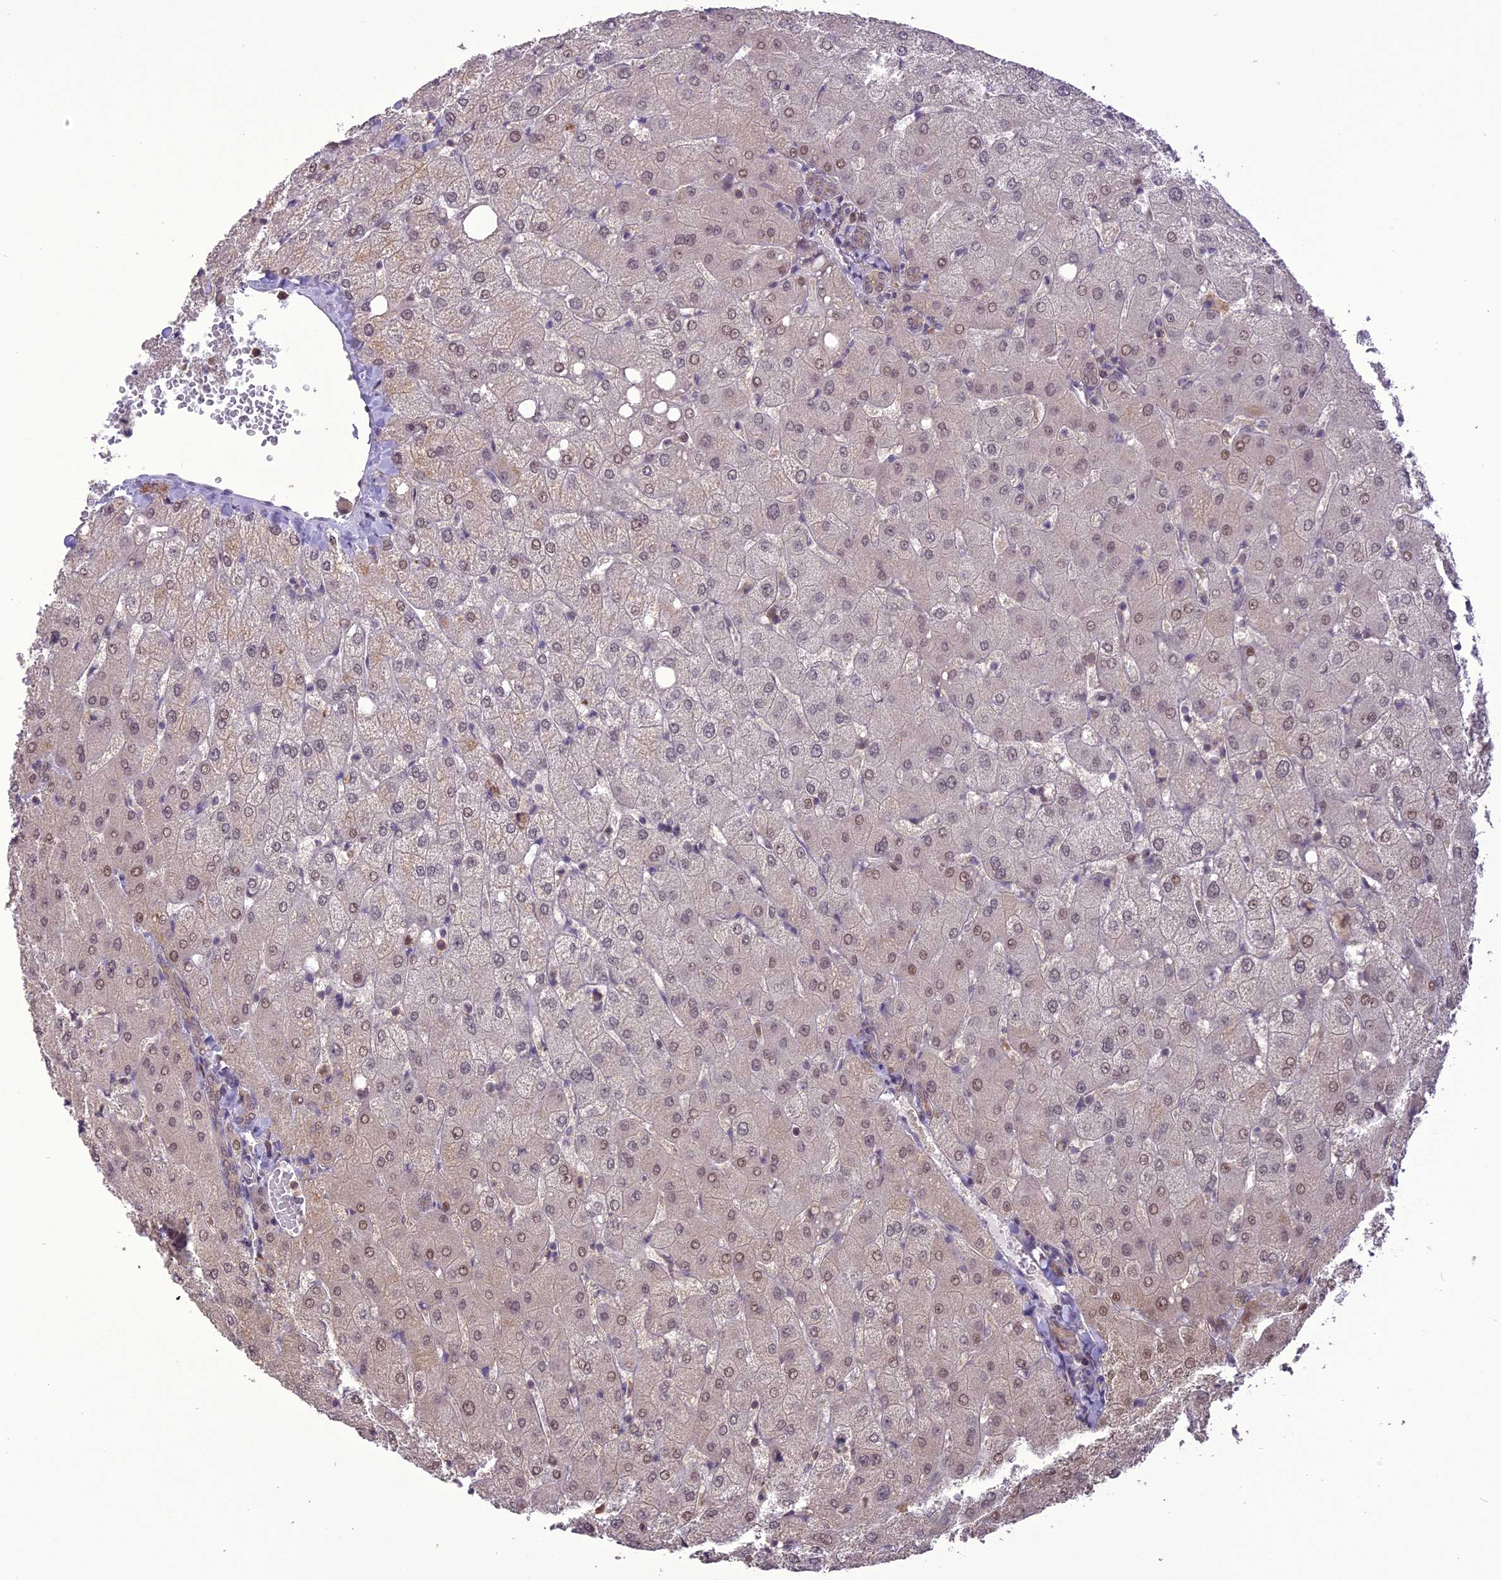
{"staining": {"intensity": "weak", "quantity": "25%-75%", "location": "nuclear"}, "tissue": "liver", "cell_type": "Cholangiocytes", "image_type": "normal", "snomed": [{"axis": "morphology", "description": "Normal tissue, NOS"}, {"axis": "topography", "description": "Liver"}], "caption": "Immunohistochemical staining of normal human liver displays 25%-75% levels of weak nuclear protein staining in about 25%-75% of cholangiocytes. The staining was performed using DAB to visualize the protein expression in brown, while the nuclei were stained in blue with hematoxylin (Magnification: 20x).", "gene": "TIGD7", "patient": {"sex": "female", "age": 54}}